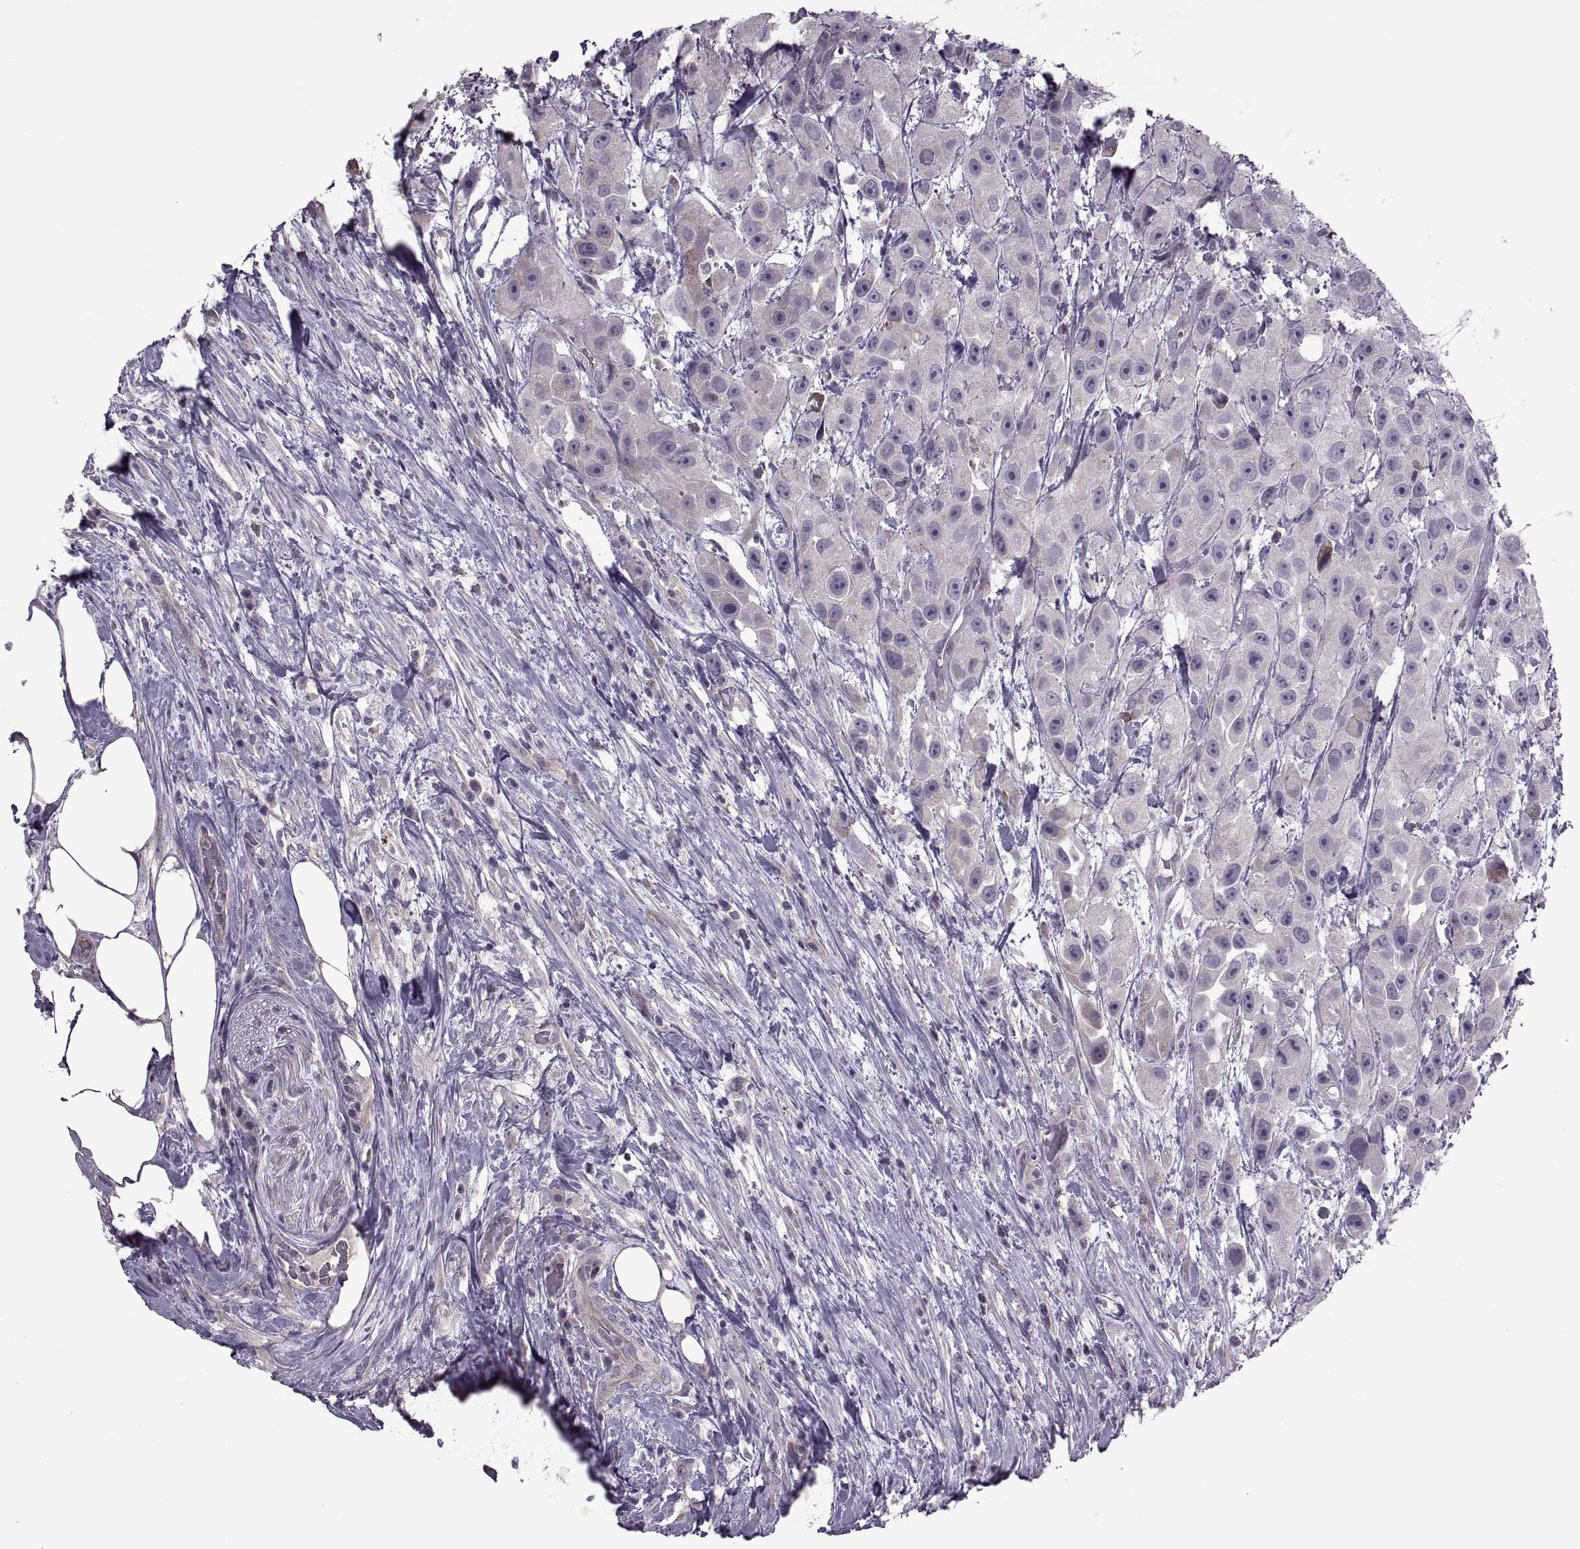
{"staining": {"intensity": "negative", "quantity": "none", "location": "none"}, "tissue": "urothelial cancer", "cell_type": "Tumor cells", "image_type": "cancer", "snomed": [{"axis": "morphology", "description": "Urothelial carcinoma, High grade"}, {"axis": "topography", "description": "Urinary bladder"}], "caption": "This photomicrograph is of urothelial carcinoma (high-grade) stained with IHC to label a protein in brown with the nuclei are counter-stained blue. There is no expression in tumor cells.", "gene": "ODF3", "patient": {"sex": "male", "age": 79}}